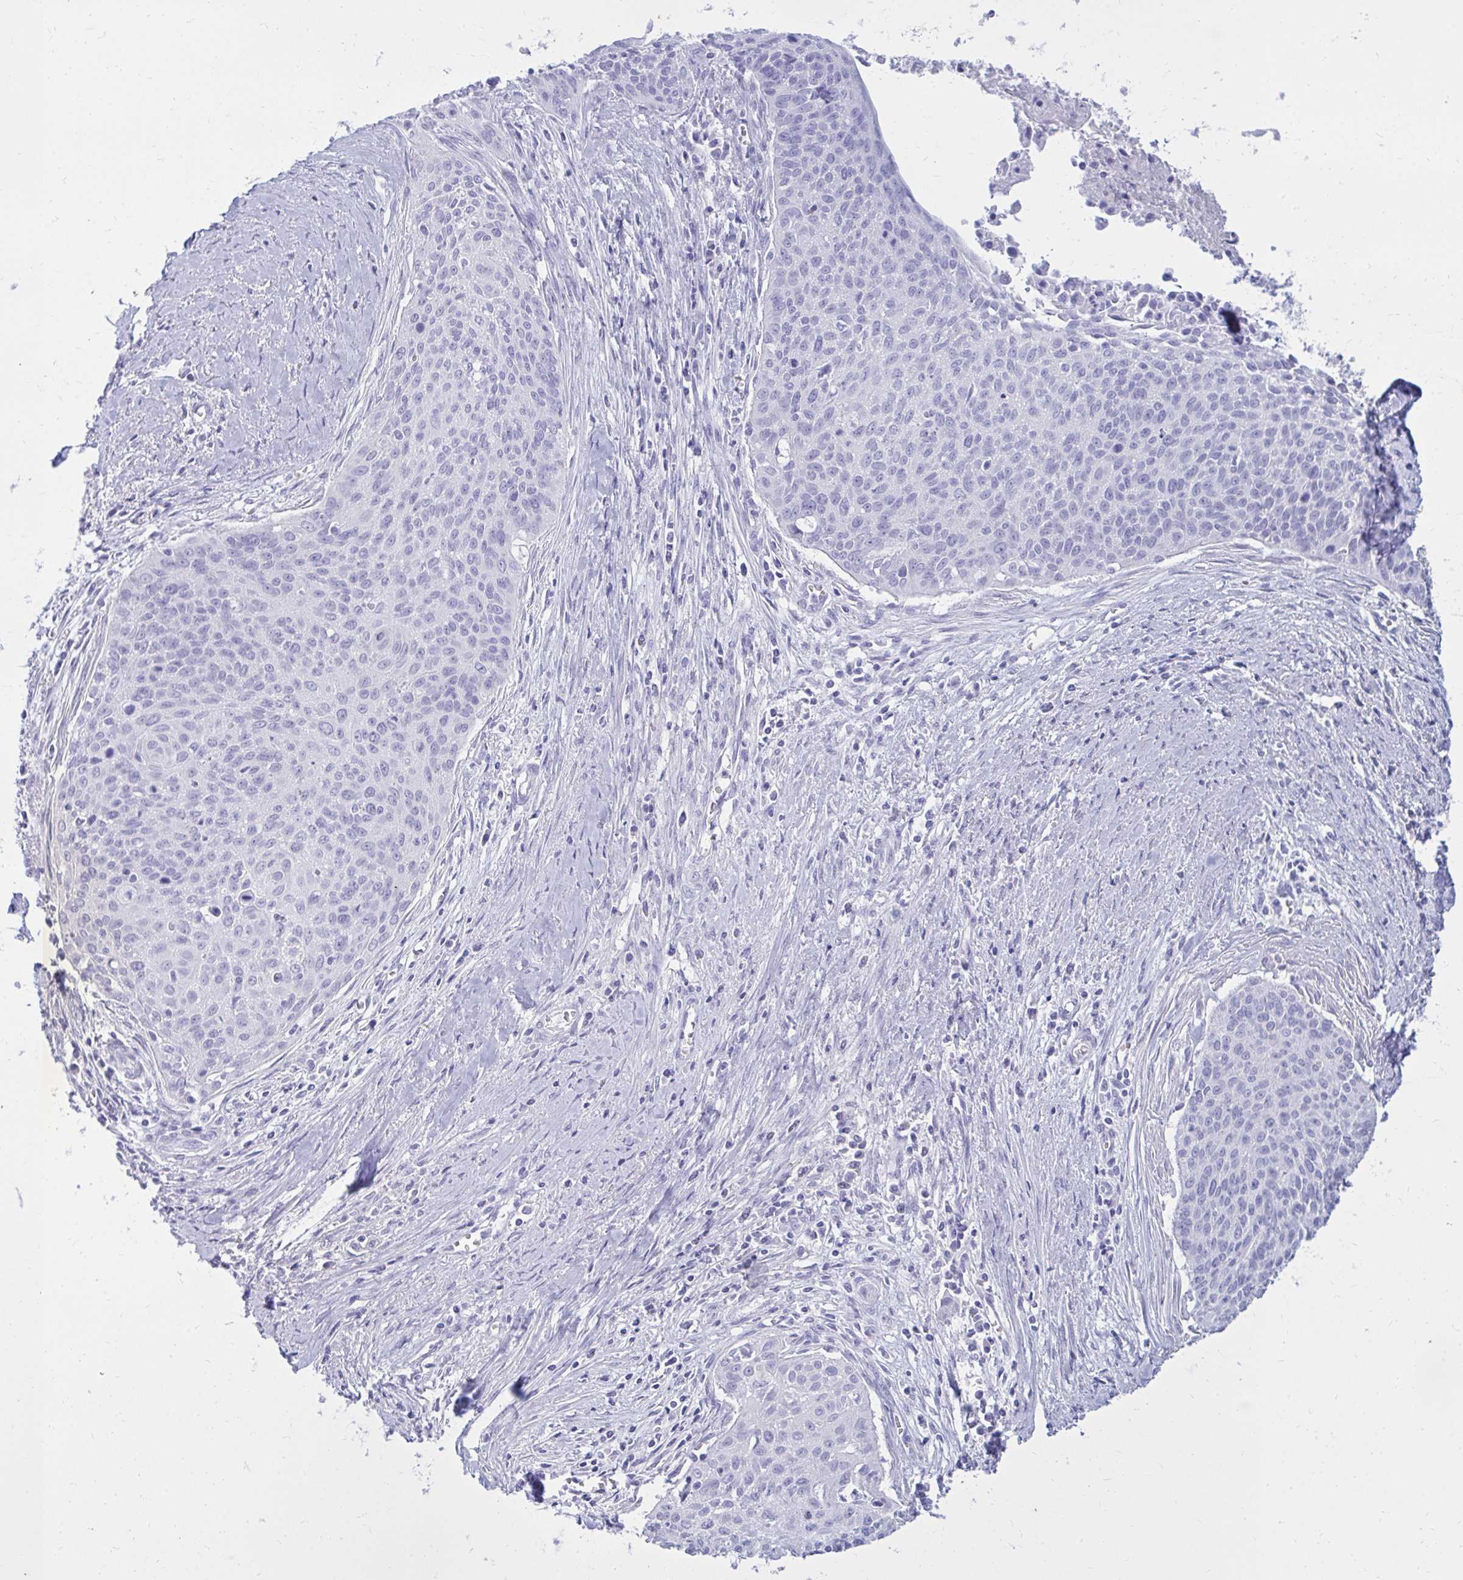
{"staining": {"intensity": "negative", "quantity": "none", "location": "none"}, "tissue": "cervical cancer", "cell_type": "Tumor cells", "image_type": "cancer", "snomed": [{"axis": "morphology", "description": "Squamous cell carcinoma, NOS"}, {"axis": "topography", "description": "Cervix"}], "caption": "Tumor cells are negative for brown protein staining in cervical cancer.", "gene": "NANOGNB", "patient": {"sex": "female", "age": 55}}